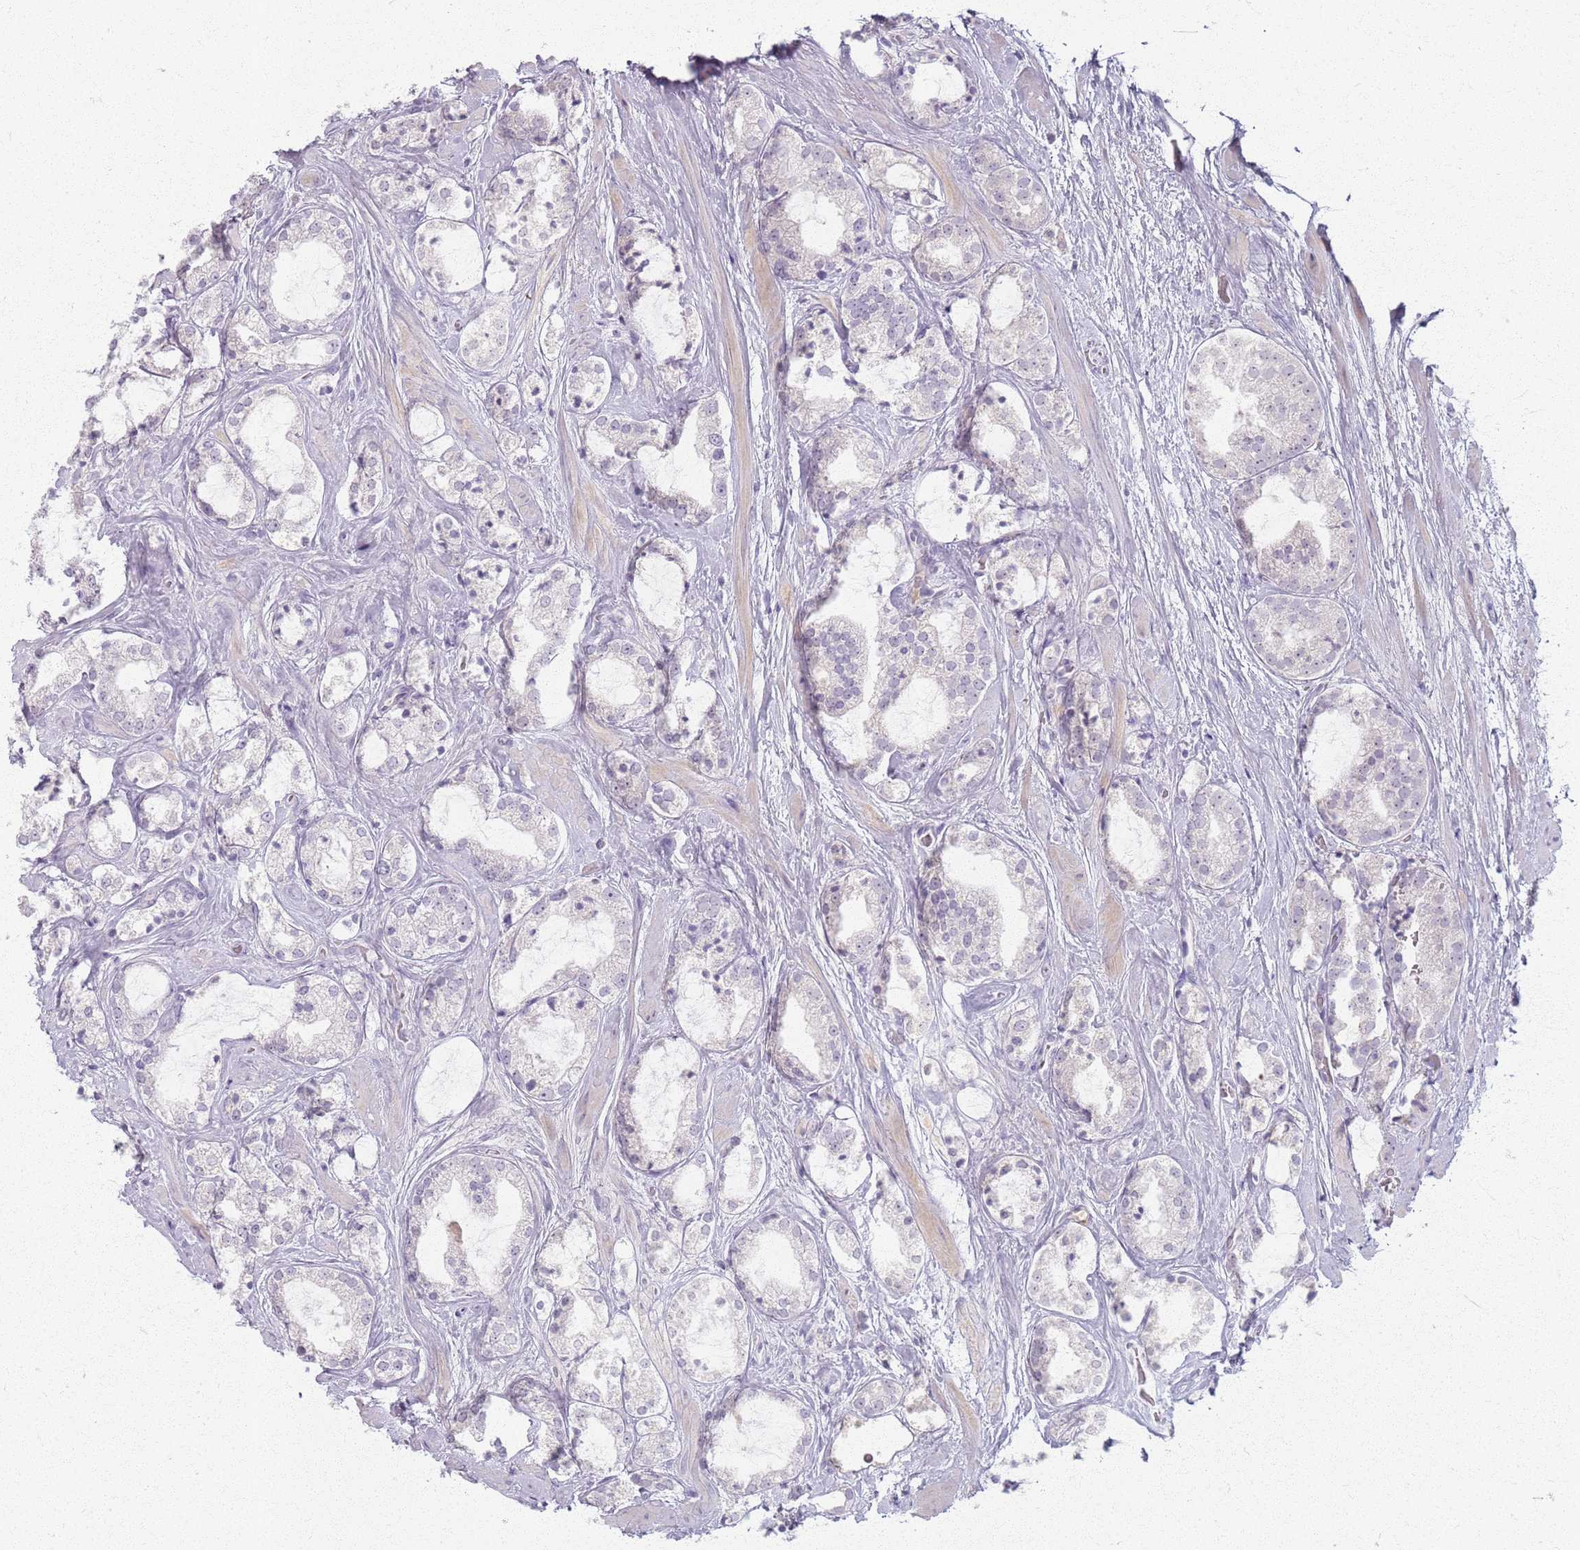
{"staining": {"intensity": "negative", "quantity": "none", "location": "none"}, "tissue": "prostate cancer", "cell_type": "Tumor cells", "image_type": "cancer", "snomed": [{"axis": "morphology", "description": "Adenocarcinoma, High grade"}, {"axis": "topography", "description": "Prostate"}], "caption": "Tumor cells show no significant staining in prostate cancer.", "gene": "CRIPT", "patient": {"sex": "male", "age": 64}}